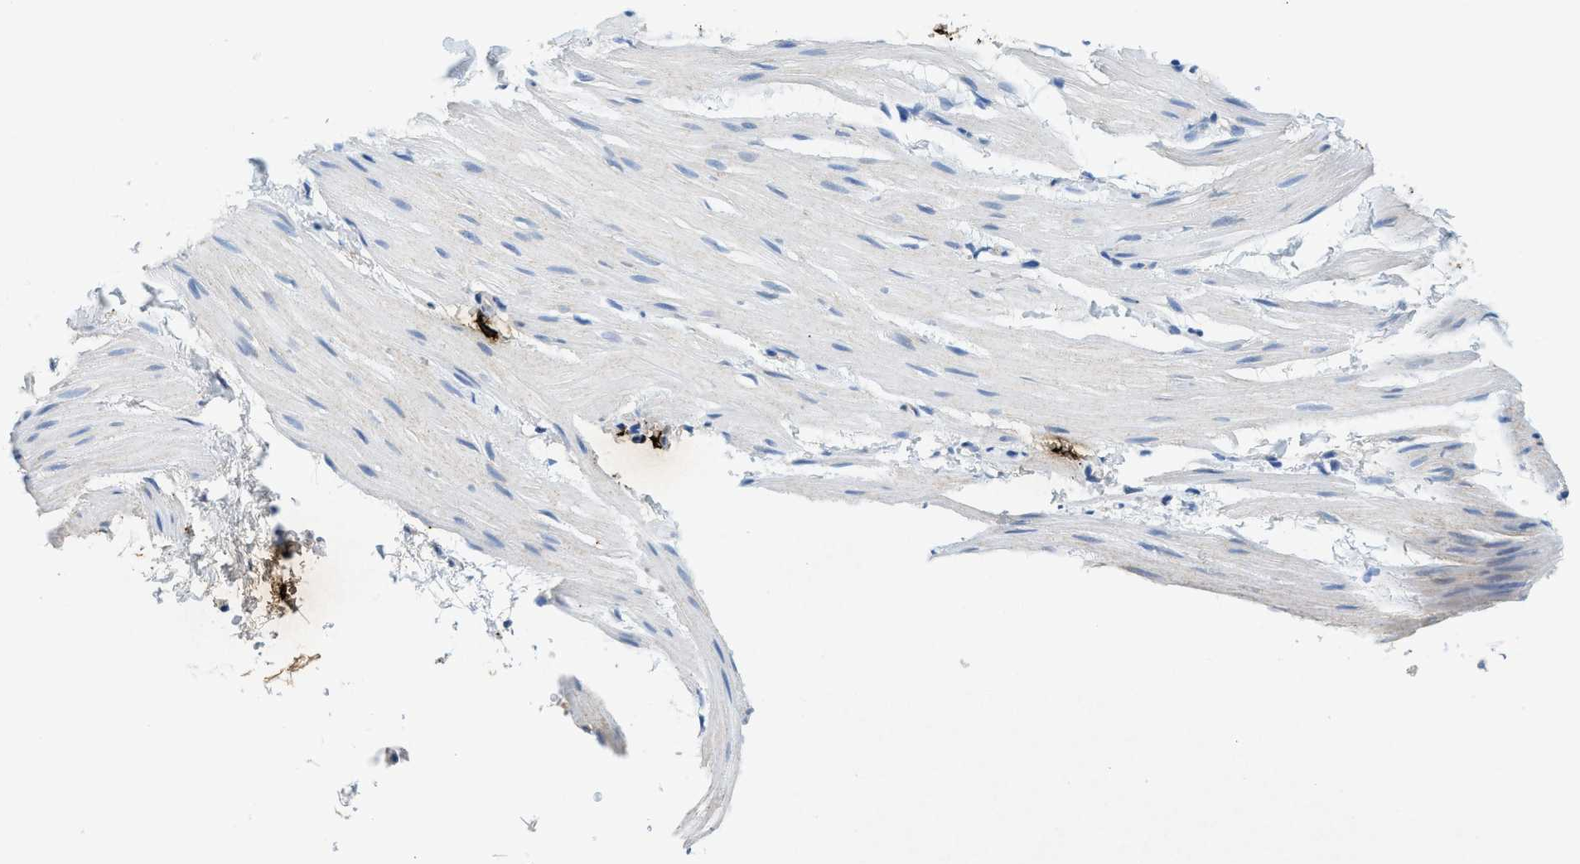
{"staining": {"intensity": "negative", "quantity": "none", "location": "none"}, "tissue": "smooth muscle", "cell_type": "Smooth muscle cells", "image_type": "normal", "snomed": [{"axis": "morphology", "description": "Normal tissue, NOS"}, {"axis": "topography", "description": "Smooth muscle"}], "caption": "IHC image of benign smooth muscle: human smooth muscle stained with DAB (3,3'-diaminobenzidine) demonstrates no significant protein positivity in smooth muscle cells. (Stains: DAB IHC with hematoxylin counter stain, Microscopy: brightfield microscopy at high magnification).", "gene": "TPSAB1", "patient": {"sex": "male", "age": 16}}